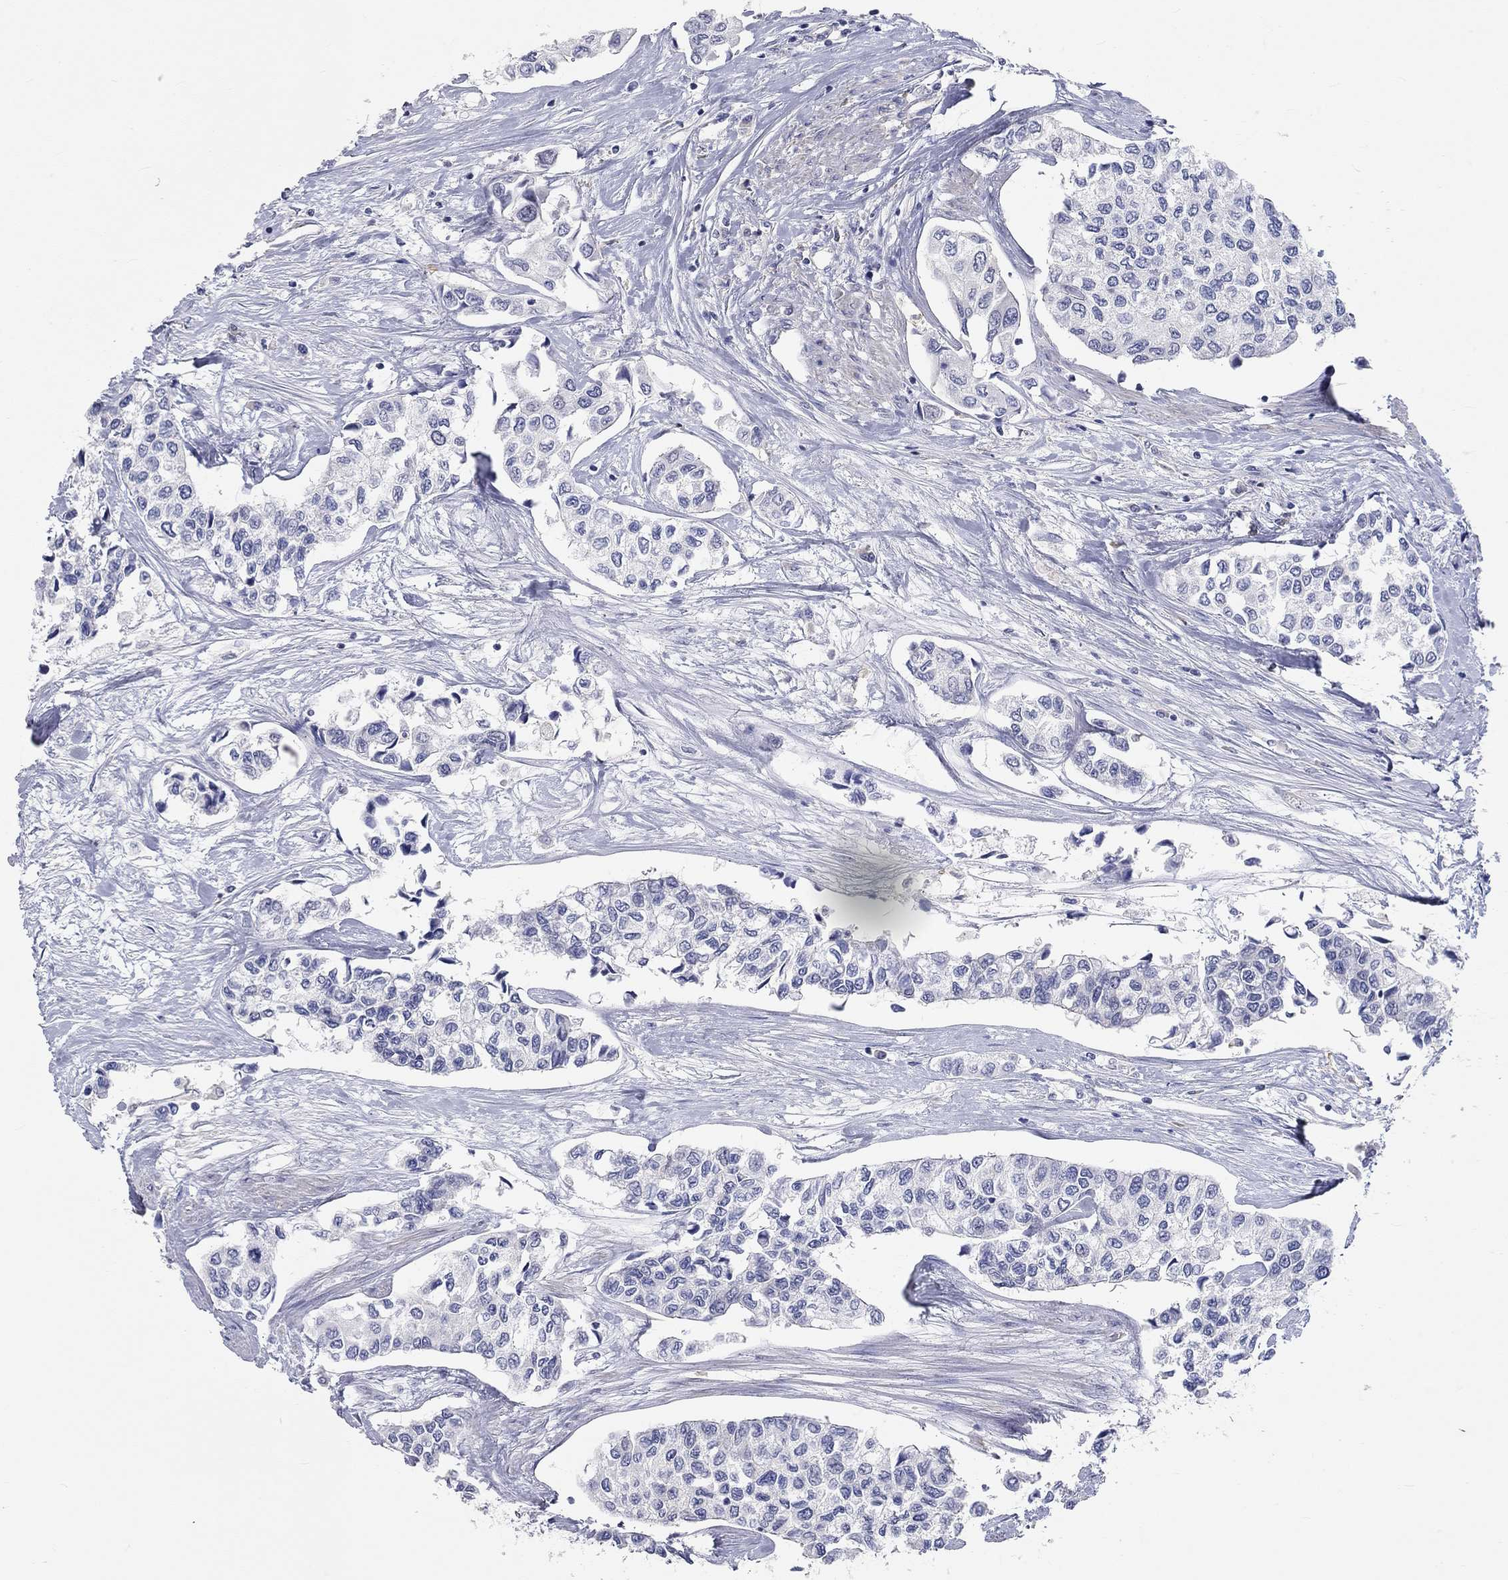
{"staining": {"intensity": "negative", "quantity": "none", "location": "none"}, "tissue": "urothelial cancer", "cell_type": "Tumor cells", "image_type": "cancer", "snomed": [{"axis": "morphology", "description": "Urothelial carcinoma, High grade"}, {"axis": "topography", "description": "Urinary bladder"}], "caption": "Image shows no significant protein positivity in tumor cells of urothelial carcinoma (high-grade).", "gene": "PCDHGA10", "patient": {"sex": "male", "age": 73}}